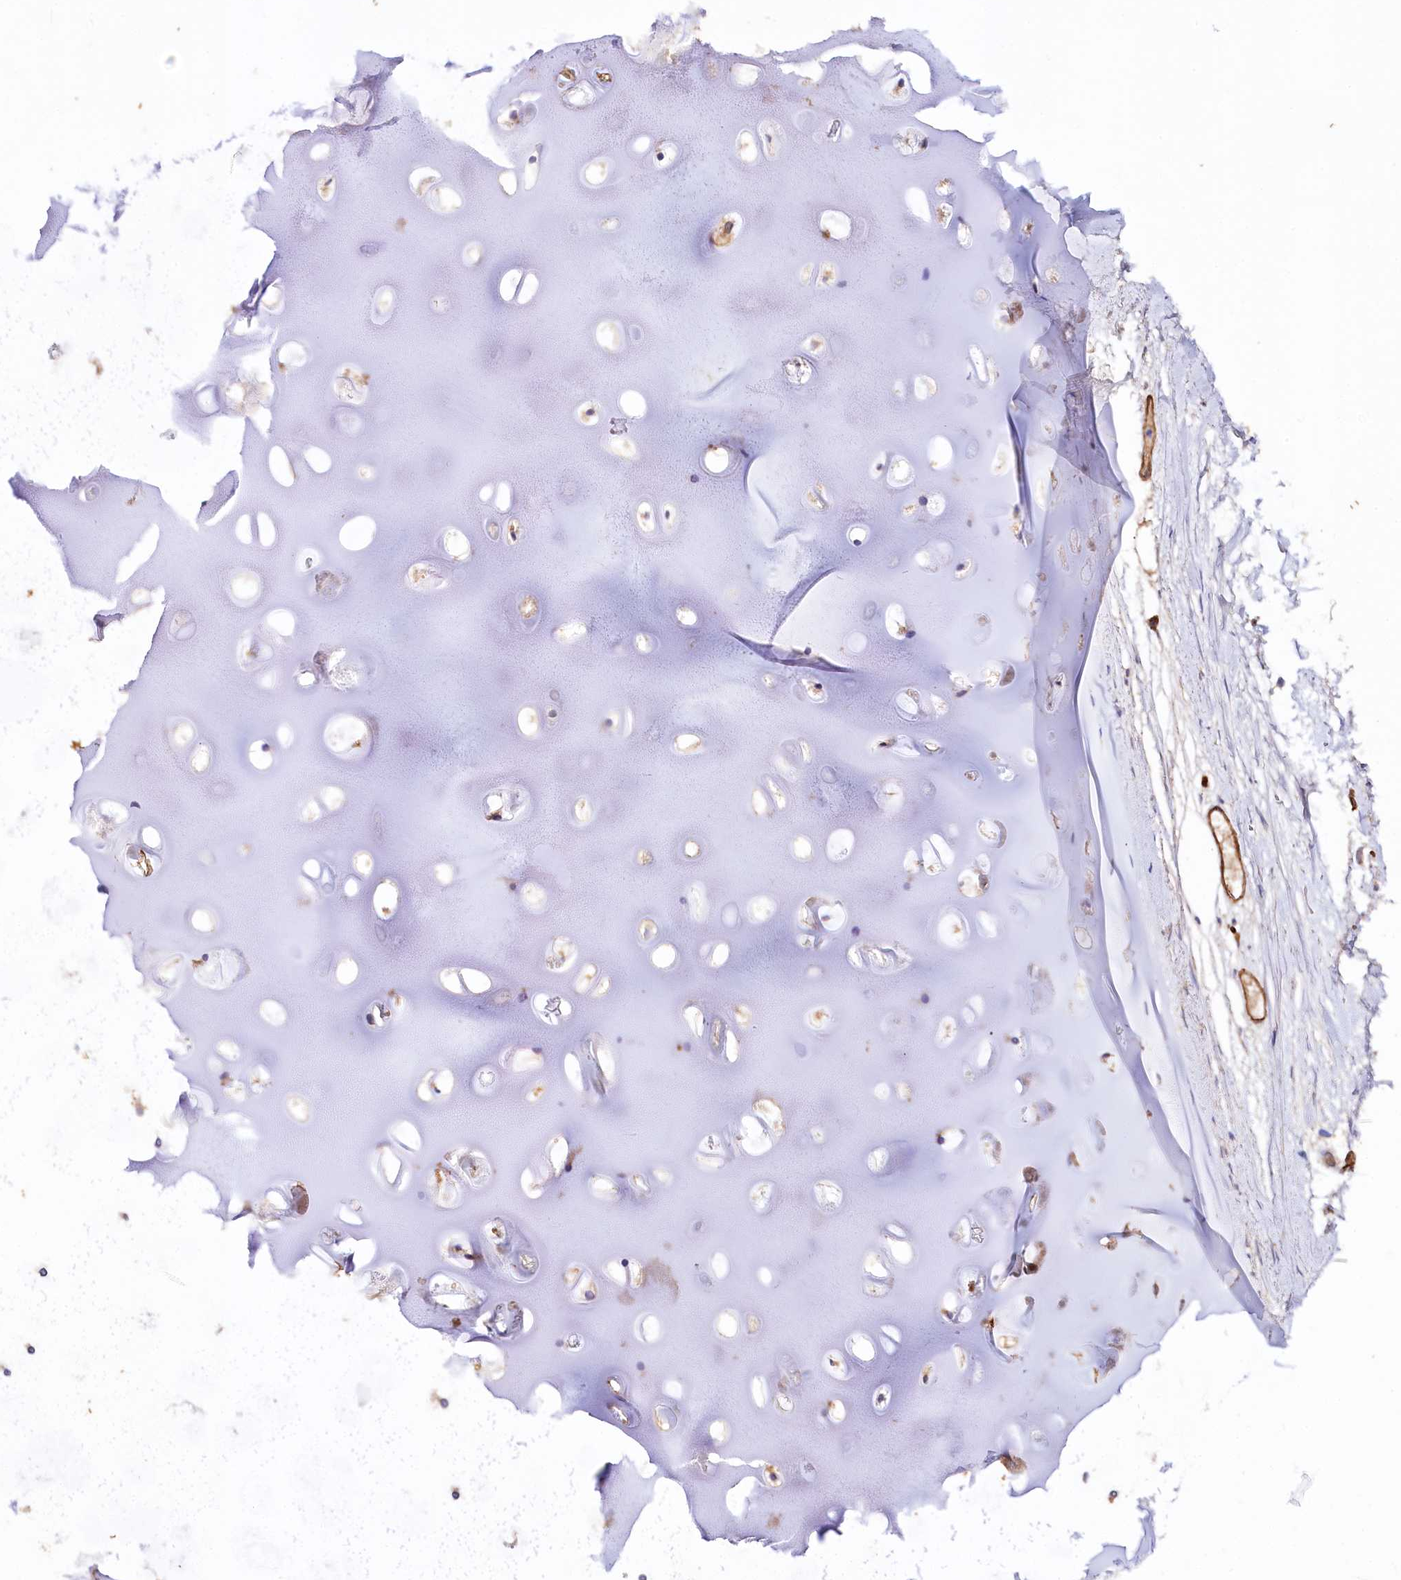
{"staining": {"intensity": "moderate", "quantity": ">75%", "location": "cytoplasmic/membranous"}, "tissue": "adipose tissue", "cell_type": "Adipocytes", "image_type": "normal", "snomed": [{"axis": "morphology", "description": "Normal tissue, NOS"}, {"axis": "topography", "description": "Lymph node"}, {"axis": "topography", "description": "Bronchus"}], "caption": "Brown immunohistochemical staining in unremarkable human adipose tissue displays moderate cytoplasmic/membranous staining in approximately >75% of adipocytes.", "gene": "SPATS2", "patient": {"sex": "male", "age": 63}}